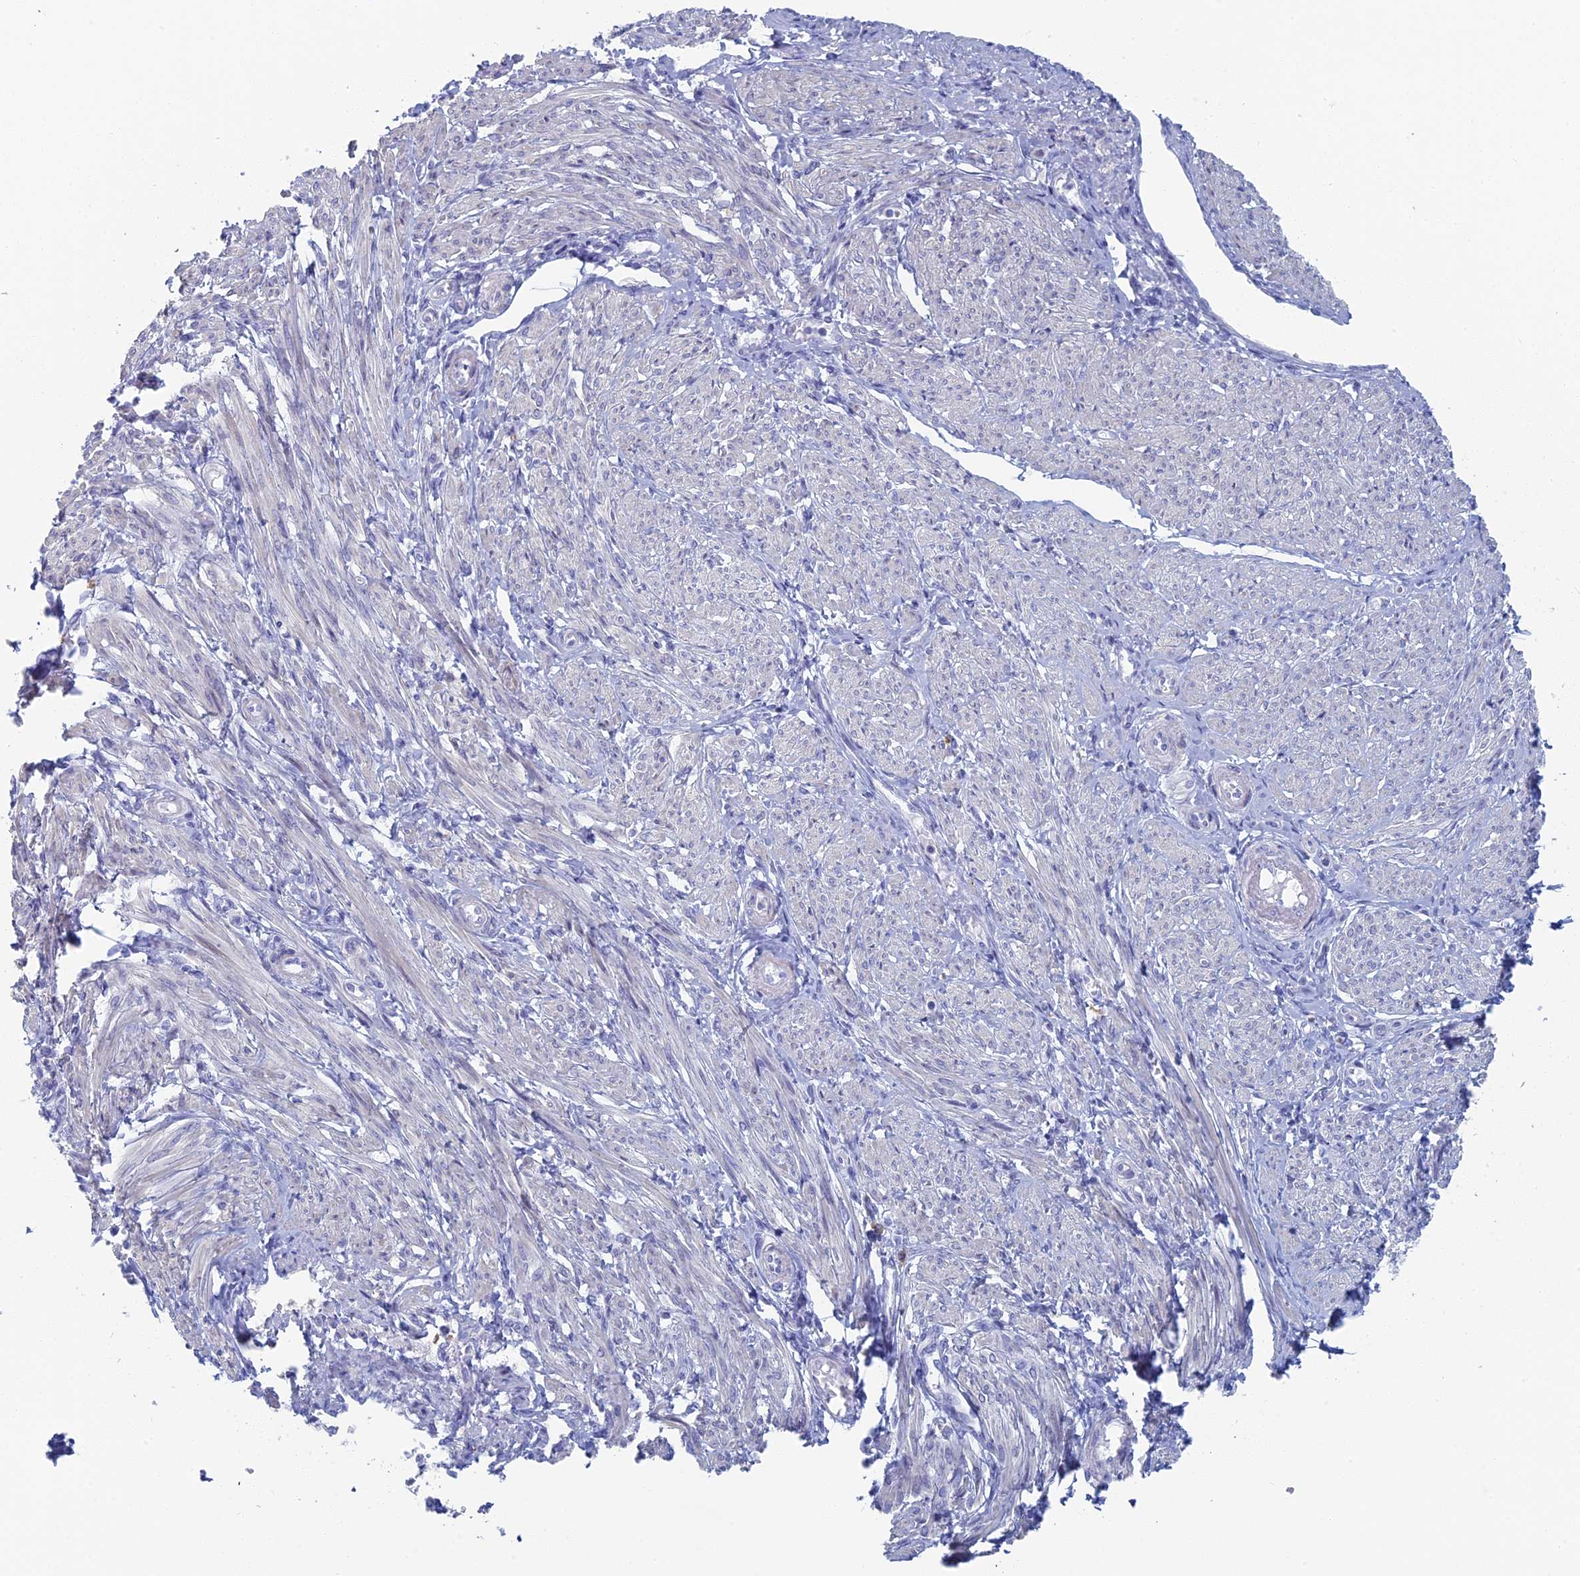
{"staining": {"intensity": "negative", "quantity": "none", "location": "none"}, "tissue": "smooth muscle", "cell_type": "Smooth muscle cells", "image_type": "normal", "snomed": [{"axis": "morphology", "description": "Normal tissue, NOS"}, {"axis": "topography", "description": "Smooth muscle"}], "caption": "Smooth muscle stained for a protein using immunohistochemistry (IHC) reveals no expression smooth muscle cells.", "gene": "ALMS1", "patient": {"sex": "female", "age": 39}}